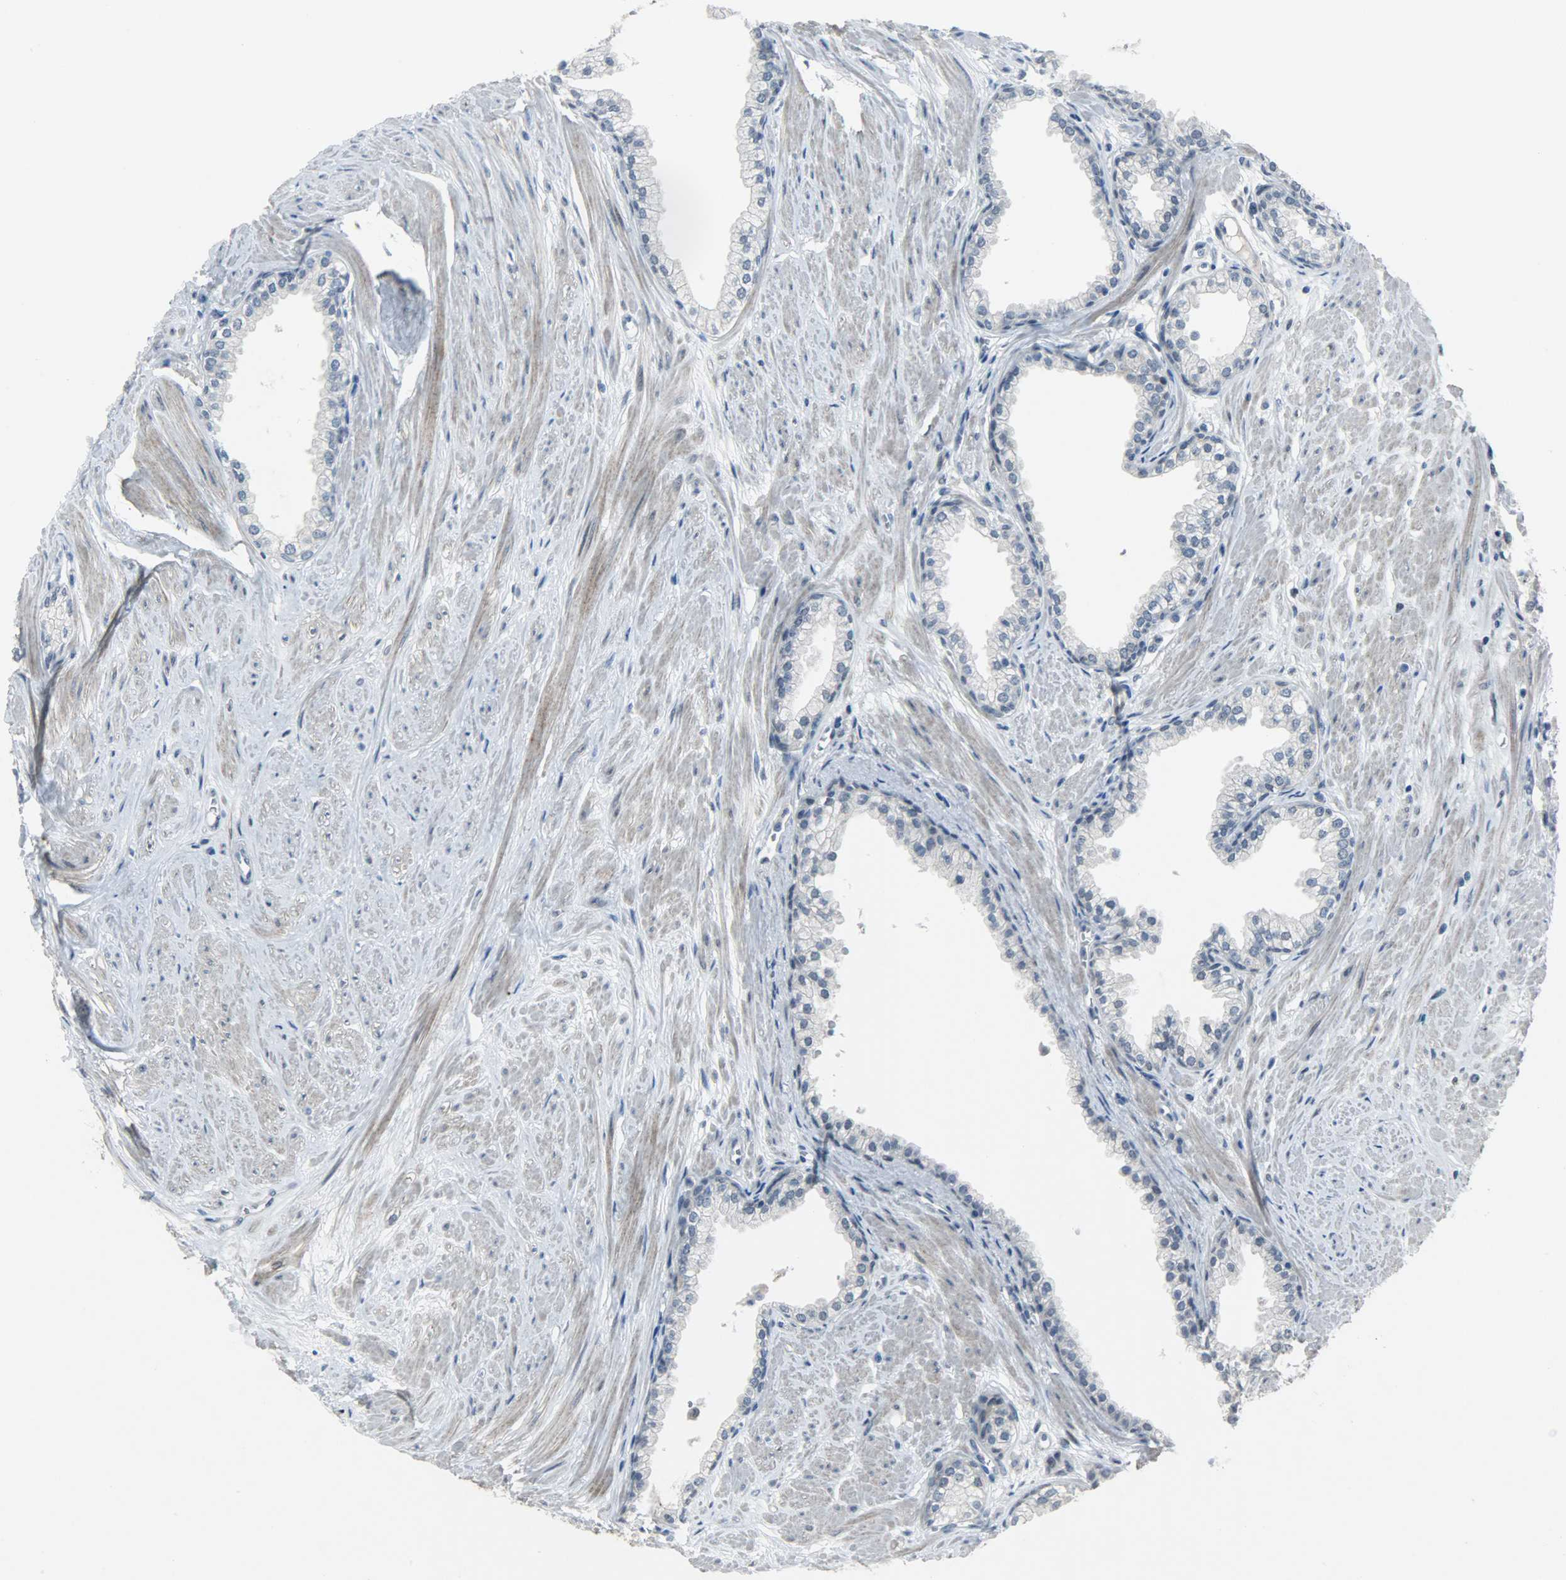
{"staining": {"intensity": "negative", "quantity": "none", "location": "none"}, "tissue": "prostate", "cell_type": "Glandular cells", "image_type": "normal", "snomed": [{"axis": "morphology", "description": "Normal tissue, NOS"}, {"axis": "topography", "description": "Prostate"}], "caption": "Benign prostate was stained to show a protein in brown. There is no significant staining in glandular cells. The staining was performed using DAB to visualize the protein expression in brown, while the nuclei were stained in blue with hematoxylin (Magnification: 20x).", "gene": "PPARG", "patient": {"sex": "male", "age": 64}}